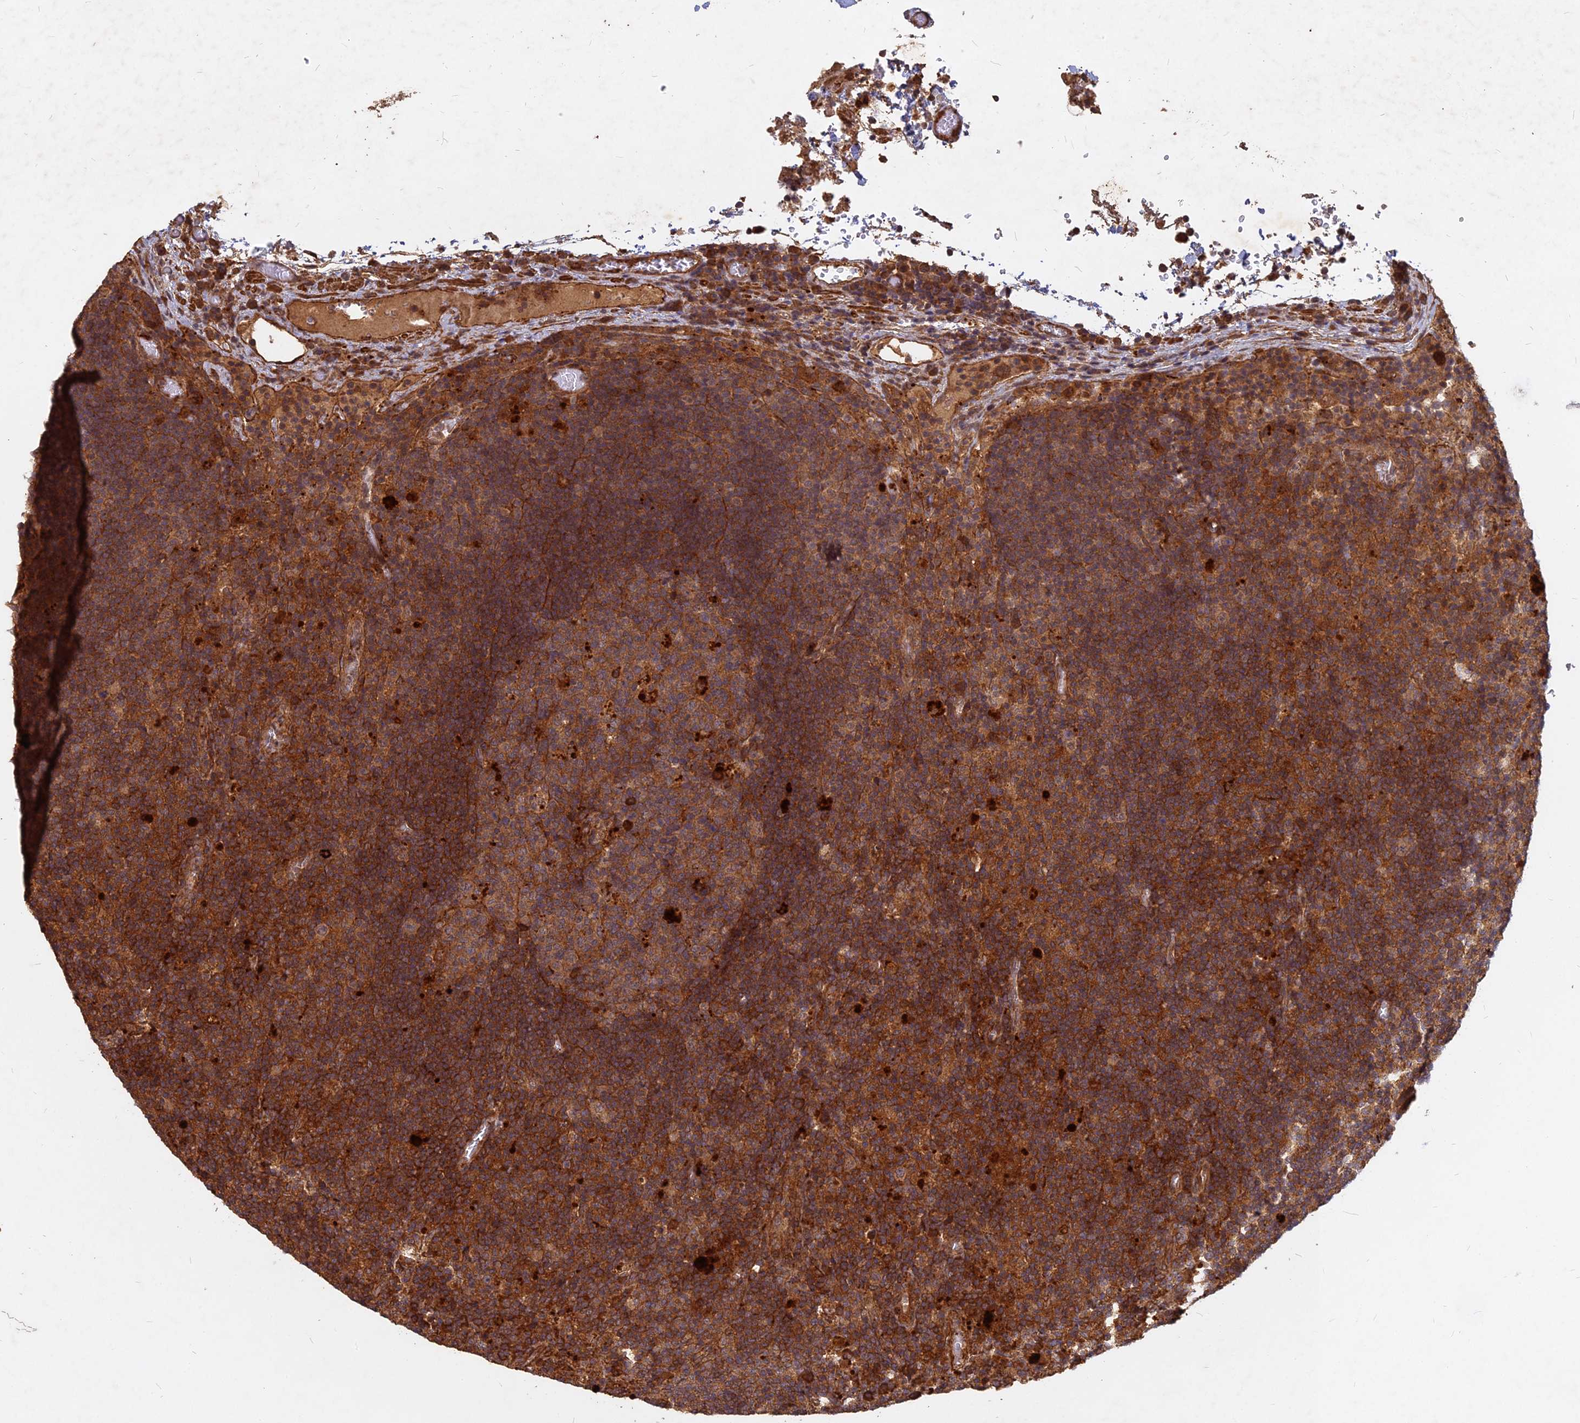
{"staining": {"intensity": "moderate", "quantity": ">75%", "location": "cytoplasmic/membranous"}, "tissue": "lymph node", "cell_type": "Germinal center cells", "image_type": "normal", "snomed": [{"axis": "morphology", "description": "Normal tissue, NOS"}, {"axis": "topography", "description": "Lymph node"}], "caption": "Immunohistochemical staining of benign lymph node displays moderate cytoplasmic/membranous protein positivity in about >75% of germinal center cells. (DAB (3,3'-diaminobenzidine) IHC with brightfield microscopy, high magnification).", "gene": "UBE2W", "patient": {"sex": "male", "age": 58}}